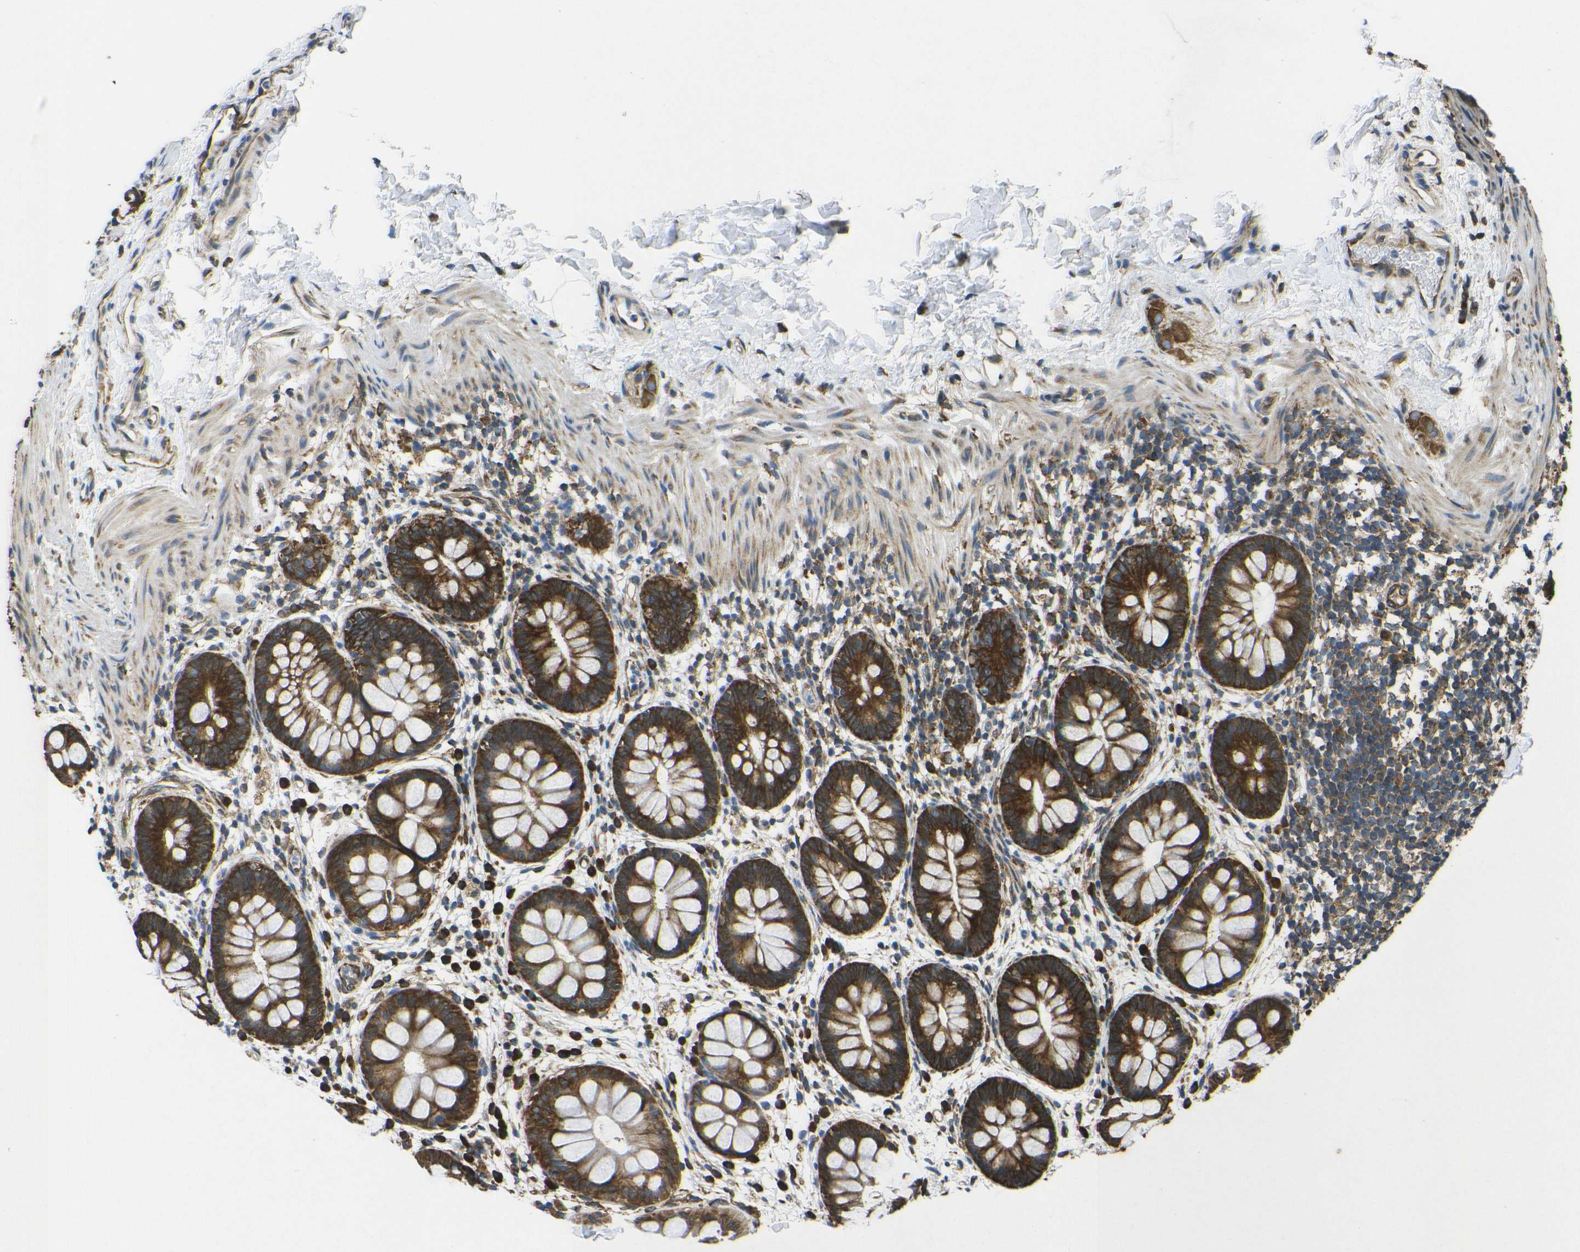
{"staining": {"intensity": "strong", "quantity": ">75%", "location": "cytoplasmic/membranous"}, "tissue": "rectum", "cell_type": "Glandular cells", "image_type": "normal", "snomed": [{"axis": "morphology", "description": "Normal tissue, NOS"}, {"axis": "topography", "description": "Rectum"}], "caption": "IHC staining of normal rectum, which exhibits high levels of strong cytoplasmic/membranous expression in about >75% of glandular cells indicating strong cytoplasmic/membranous protein staining. The staining was performed using DAB (3,3'-diaminobenzidine) (brown) for protein detection and nuclei were counterstained in hematoxylin (blue).", "gene": "RPSA", "patient": {"sex": "female", "age": 24}}